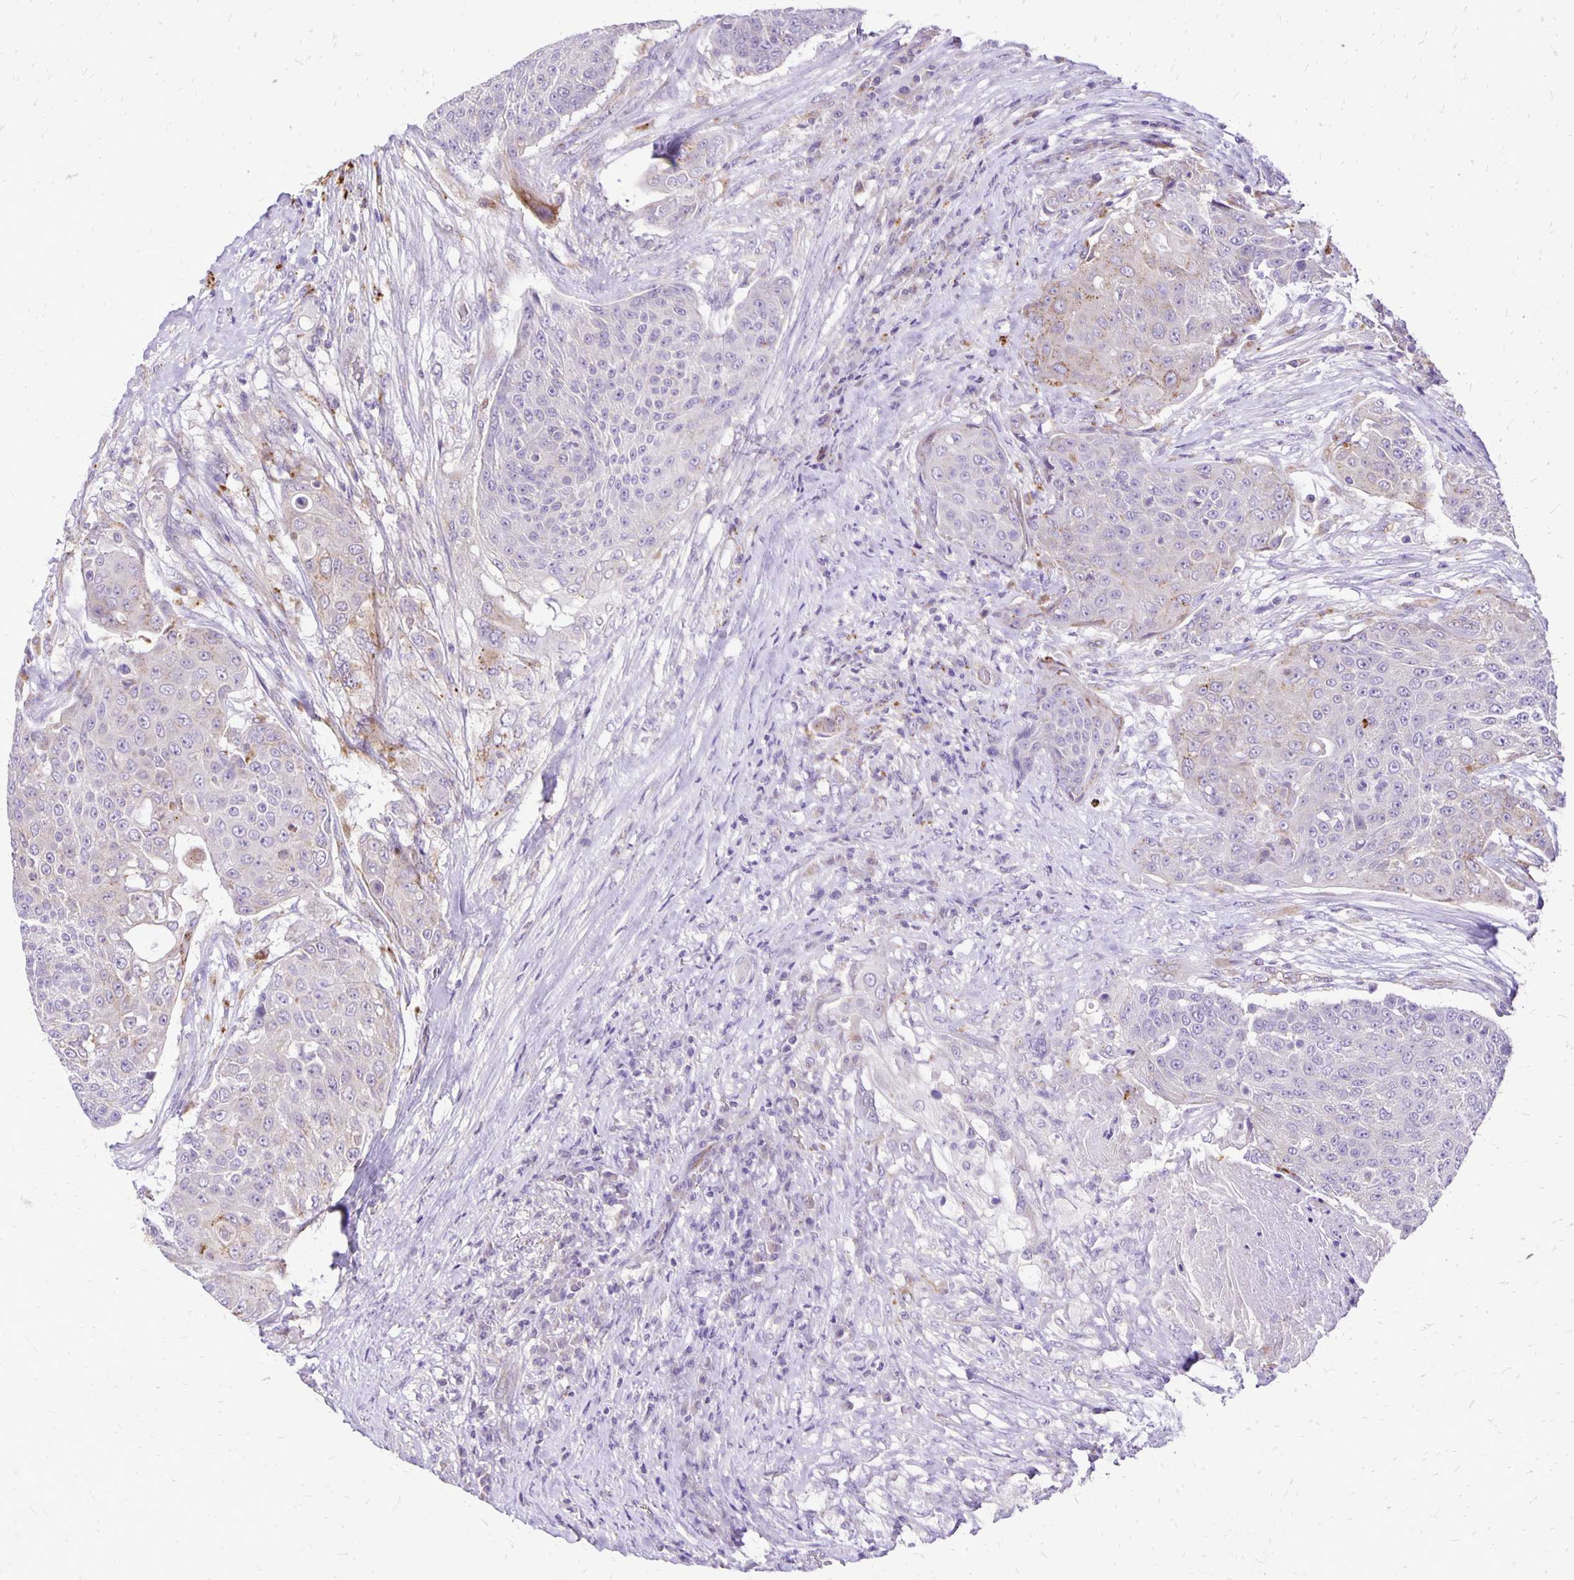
{"staining": {"intensity": "weak", "quantity": "<25%", "location": "cytoplasmic/membranous"}, "tissue": "urothelial cancer", "cell_type": "Tumor cells", "image_type": "cancer", "snomed": [{"axis": "morphology", "description": "Urothelial carcinoma, High grade"}, {"axis": "topography", "description": "Urinary bladder"}], "caption": "Tumor cells show no significant protein staining in high-grade urothelial carcinoma.", "gene": "EIF5A", "patient": {"sex": "female", "age": 63}}